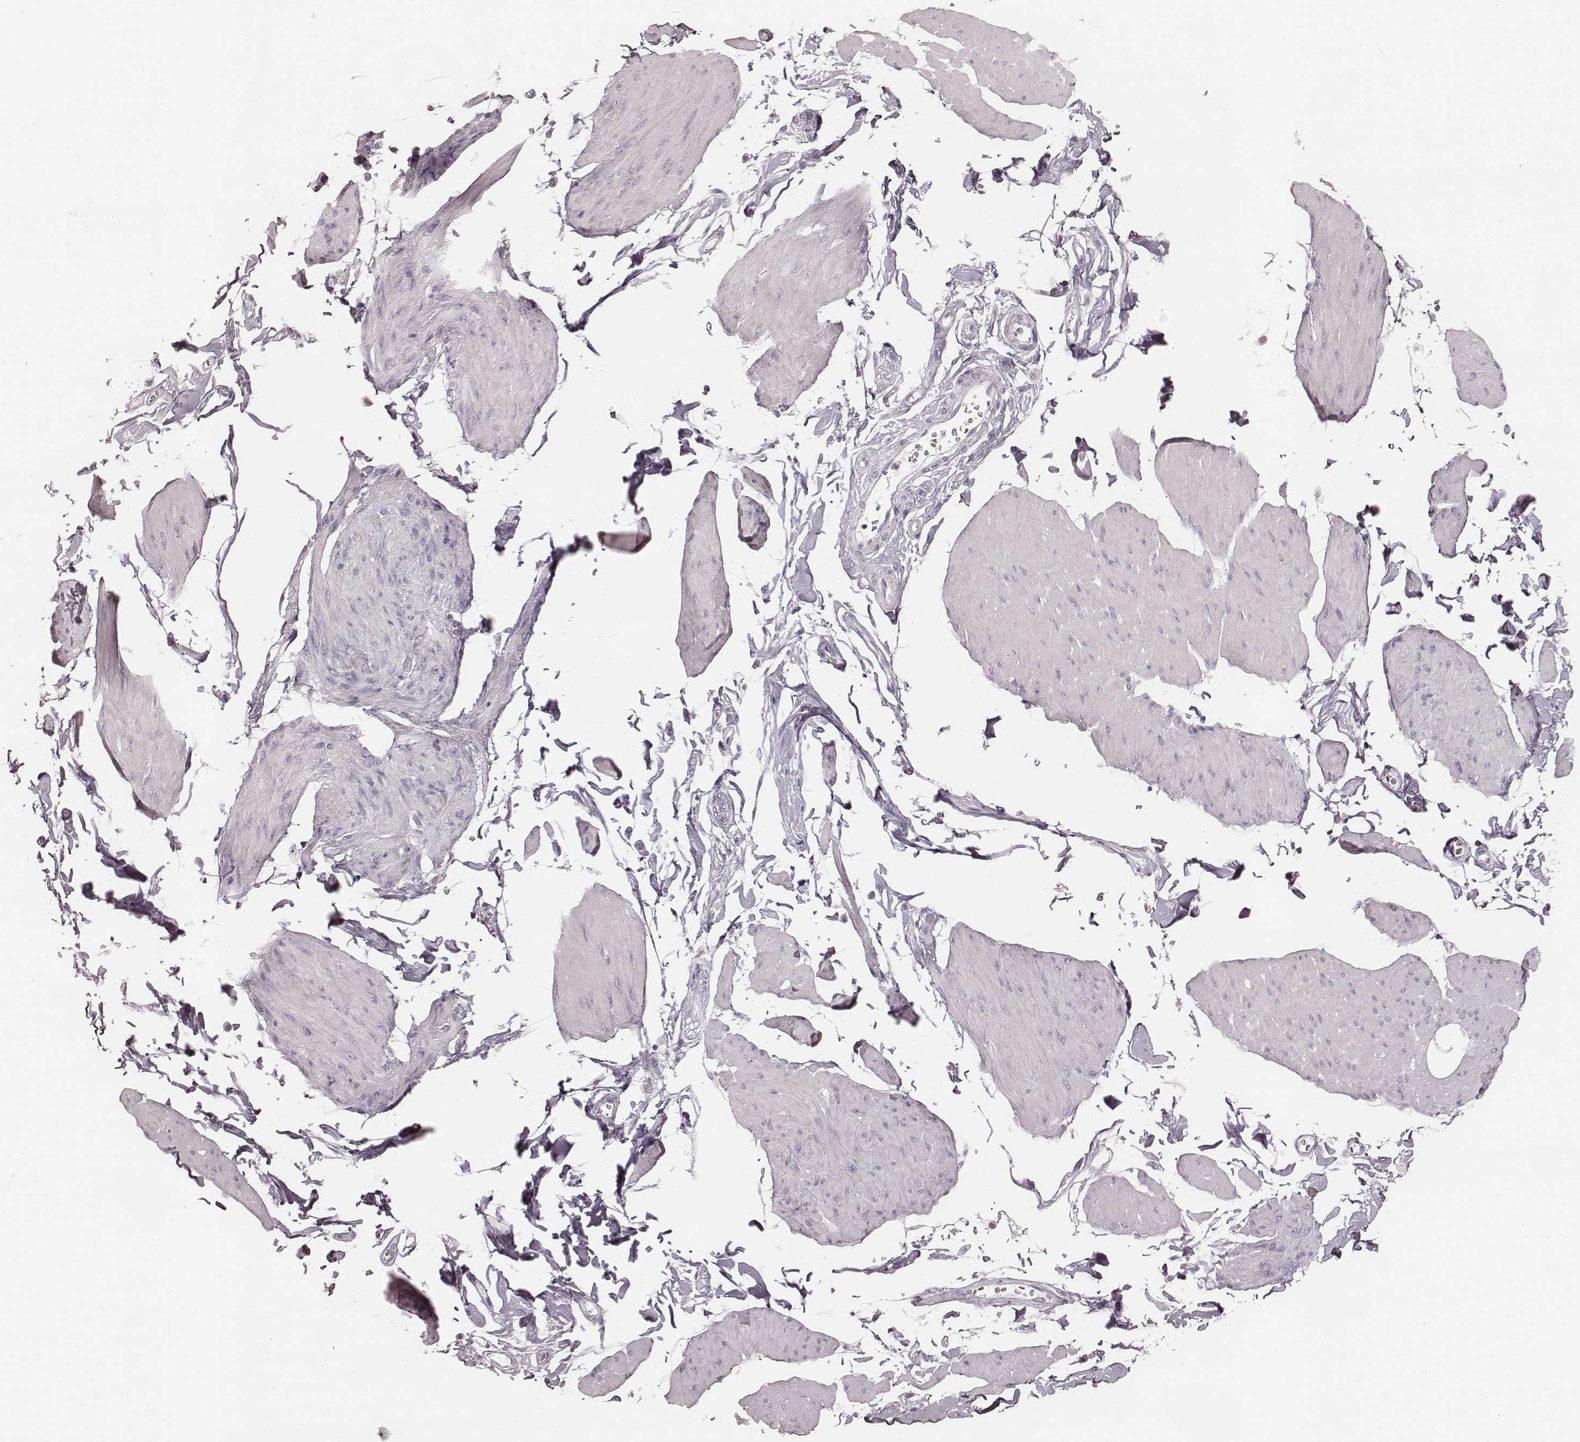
{"staining": {"intensity": "negative", "quantity": "none", "location": "none"}, "tissue": "smooth muscle", "cell_type": "Smooth muscle cells", "image_type": "normal", "snomed": [{"axis": "morphology", "description": "Normal tissue, NOS"}, {"axis": "topography", "description": "Adipose tissue"}, {"axis": "topography", "description": "Smooth muscle"}, {"axis": "topography", "description": "Peripheral nerve tissue"}], "caption": "Immunohistochemistry (IHC) of normal smooth muscle shows no expression in smooth muscle cells. (Immunohistochemistry (IHC), brightfield microscopy, high magnification).", "gene": "TEX37", "patient": {"sex": "male", "age": 83}}